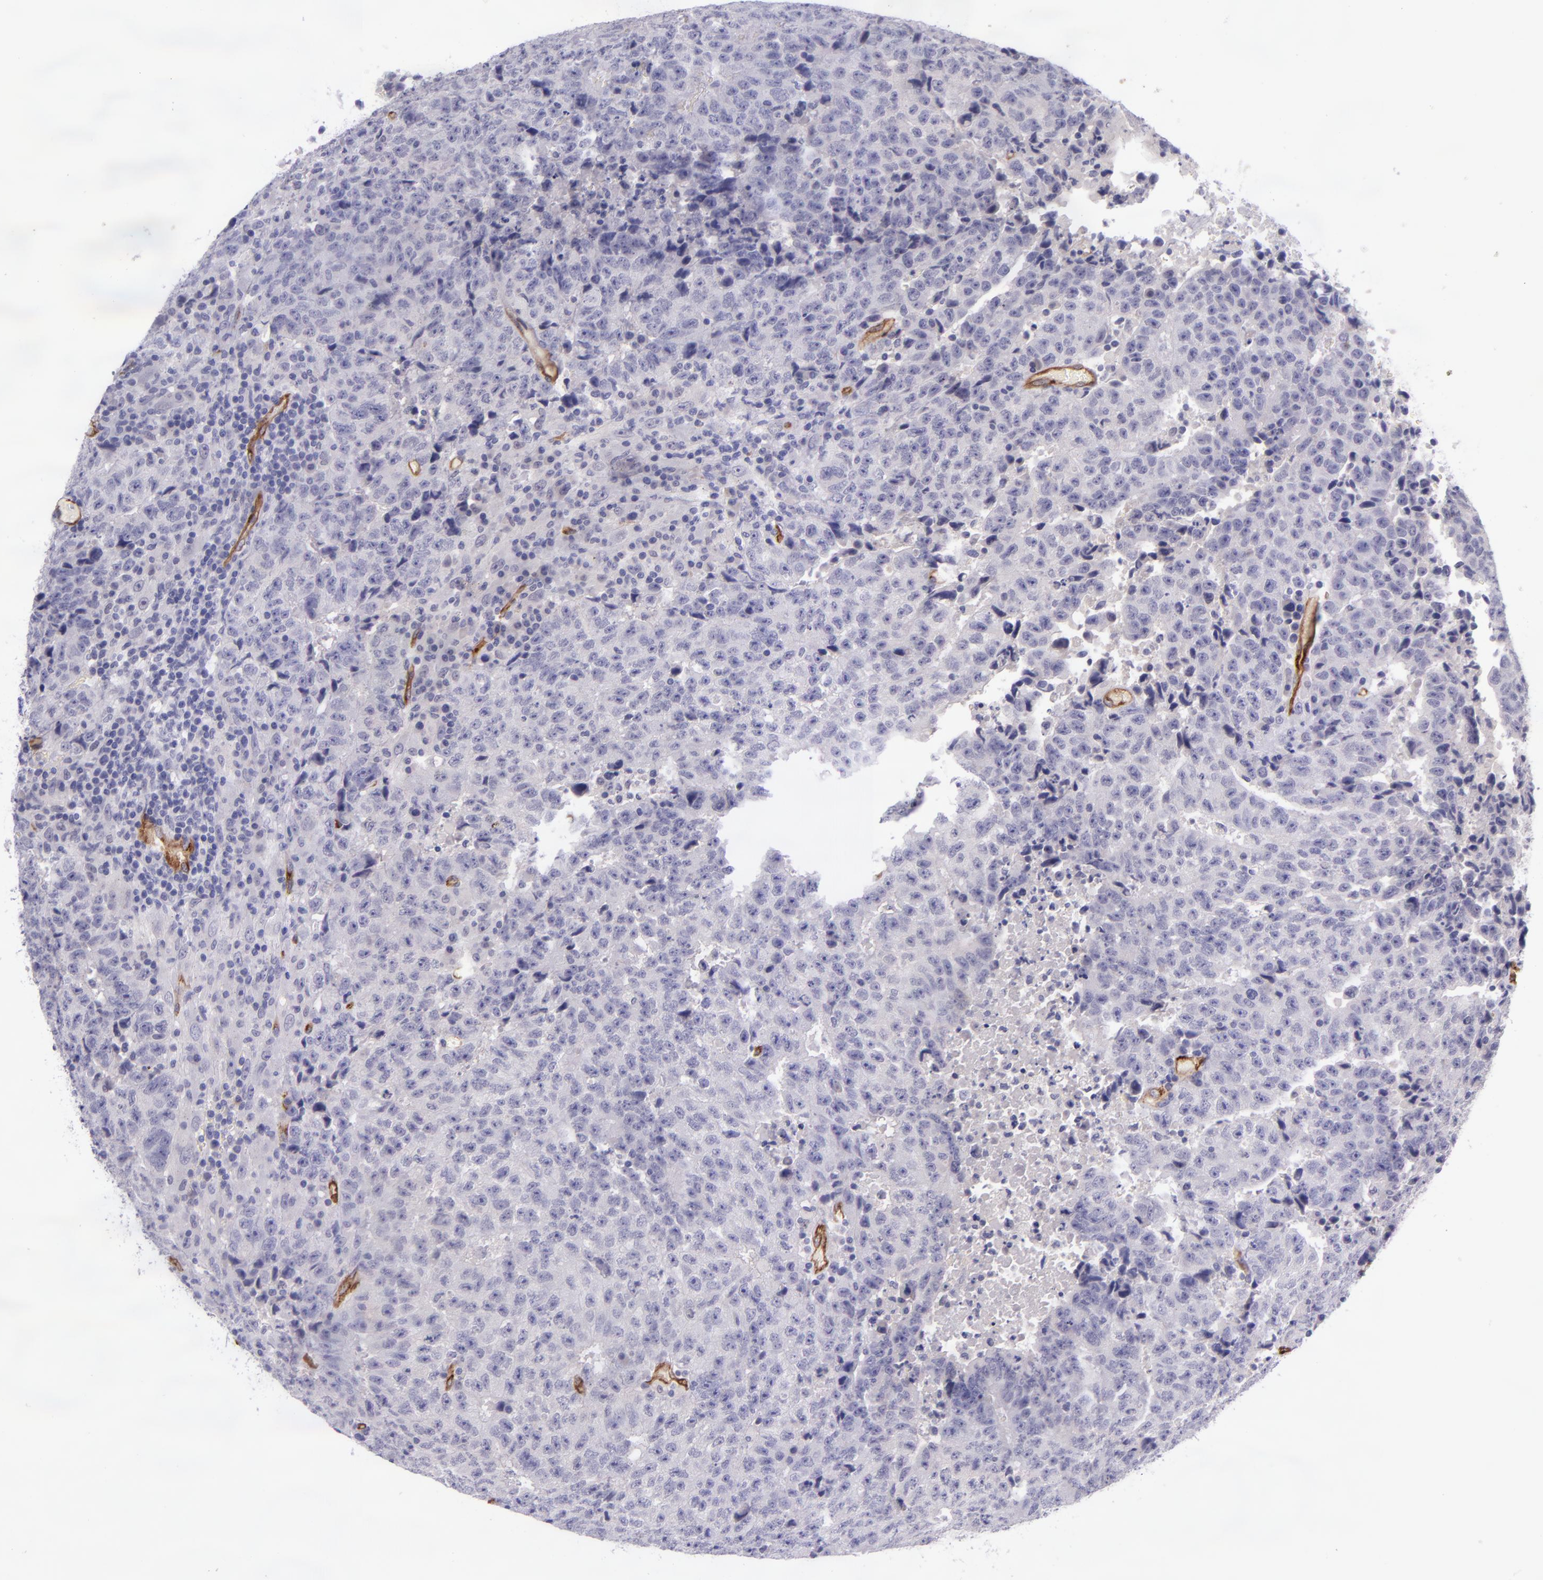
{"staining": {"intensity": "negative", "quantity": "none", "location": "none"}, "tissue": "testis cancer", "cell_type": "Tumor cells", "image_type": "cancer", "snomed": [{"axis": "morphology", "description": "Necrosis, NOS"}, {"axis": "morphology", "description": "Carcinoma, Embryonal, NOS"}, {"axis": "topography", "description": "Testis"}], "caption": "Immunohistochemical staining of human testis cancer (embryonal carcinoma) shows no significant expression in tumor cells.", "gene": "NOS3", "patient": {"sex": "male", "age": 19}}